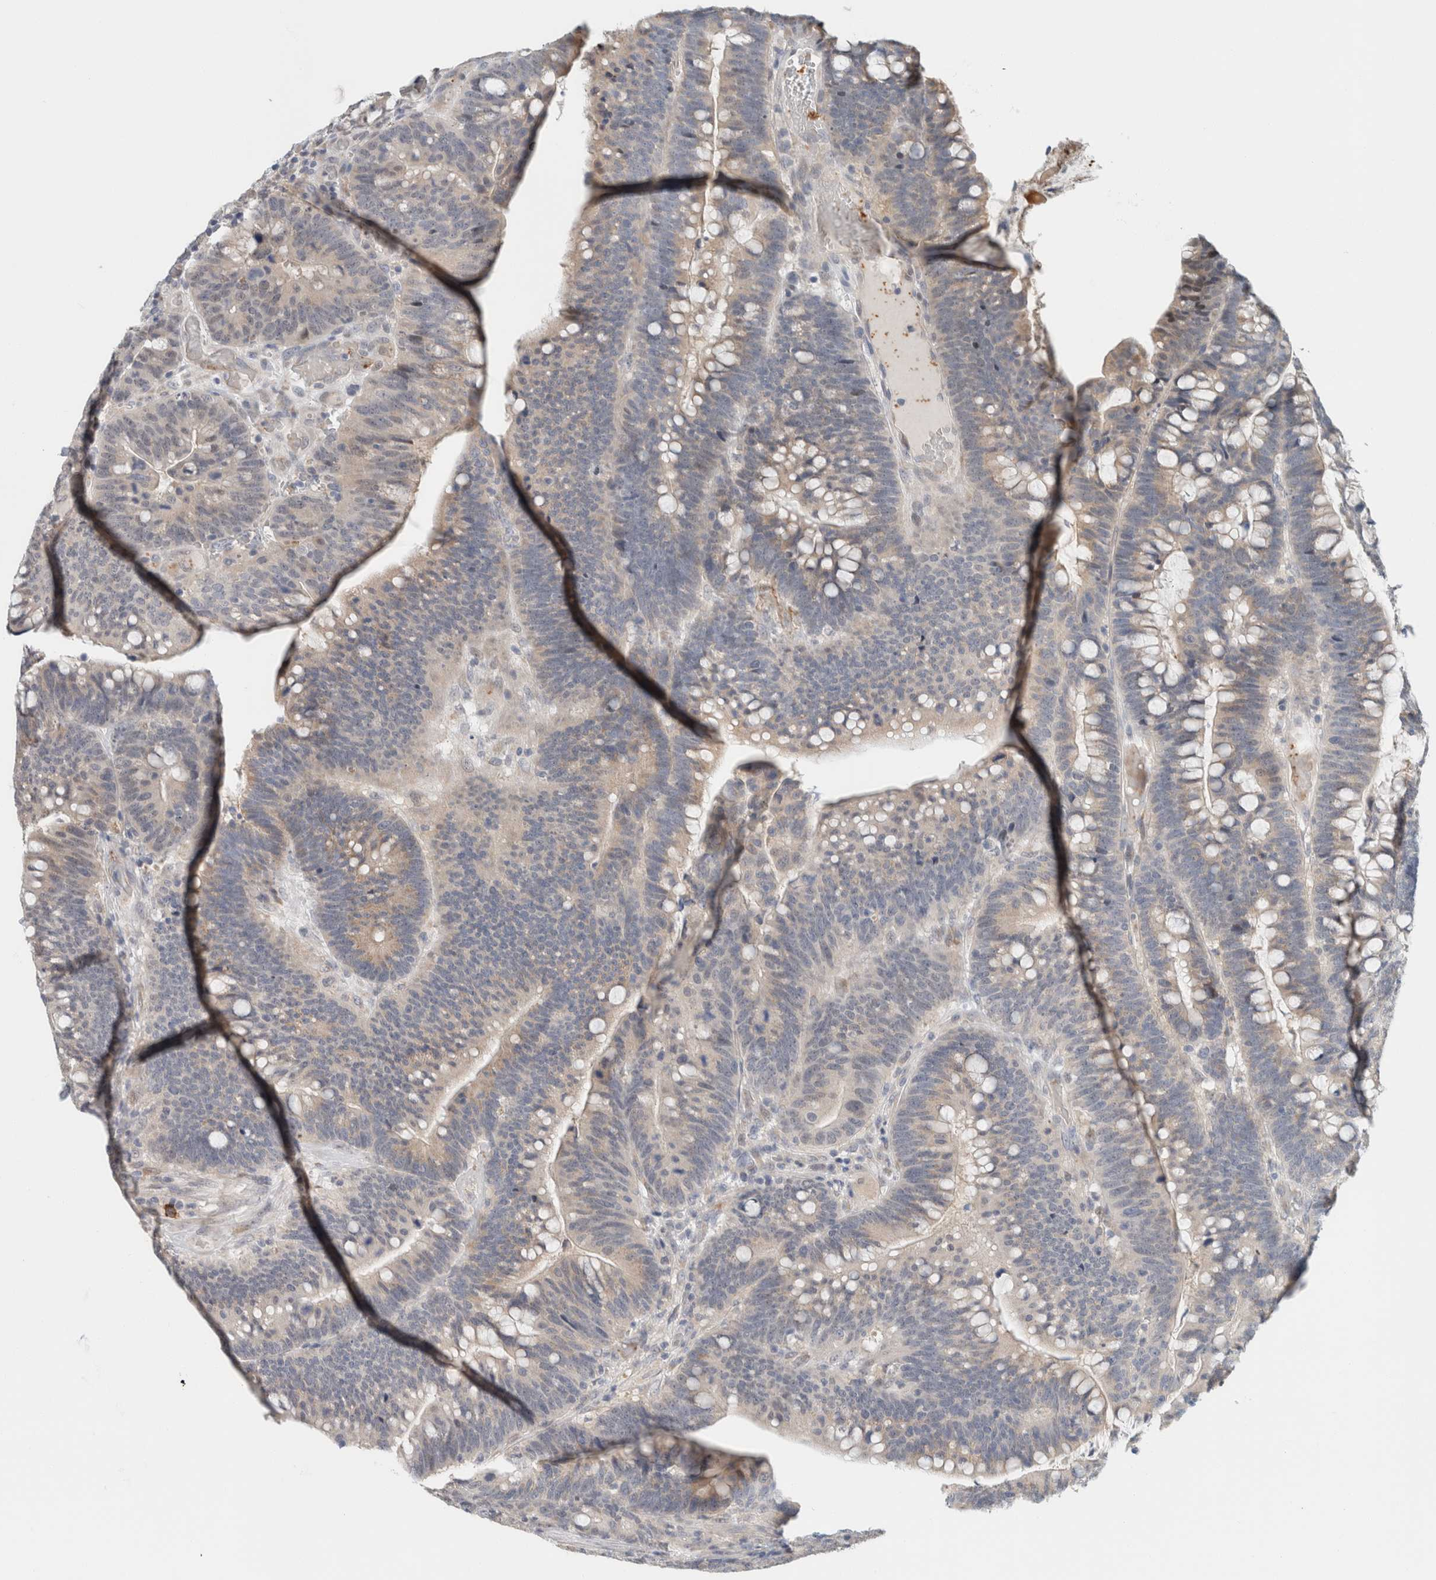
{"staining": {"intensity": "weak", "quantity": "<25%", "location": "cytoplasmic/membranous"}, "tissue": "colorectal cancer", "cell_type": "Tumor cells", "image_type": "cancer", "snomed": [{"axis": "morphology", "description": "Normal tissue, NOS"}, {"axis": "morphology", "description": "Adenocarcinoma, NOS"}, {"axis": "topography", "description": "Colon"}], "caption": "Colorectal cancer stained for a protein using immunohistochemistry (IHC) exhibits no expression tumor cells.", "gene": "CRAT", "patient": {"sex": "female", "age": 66}}